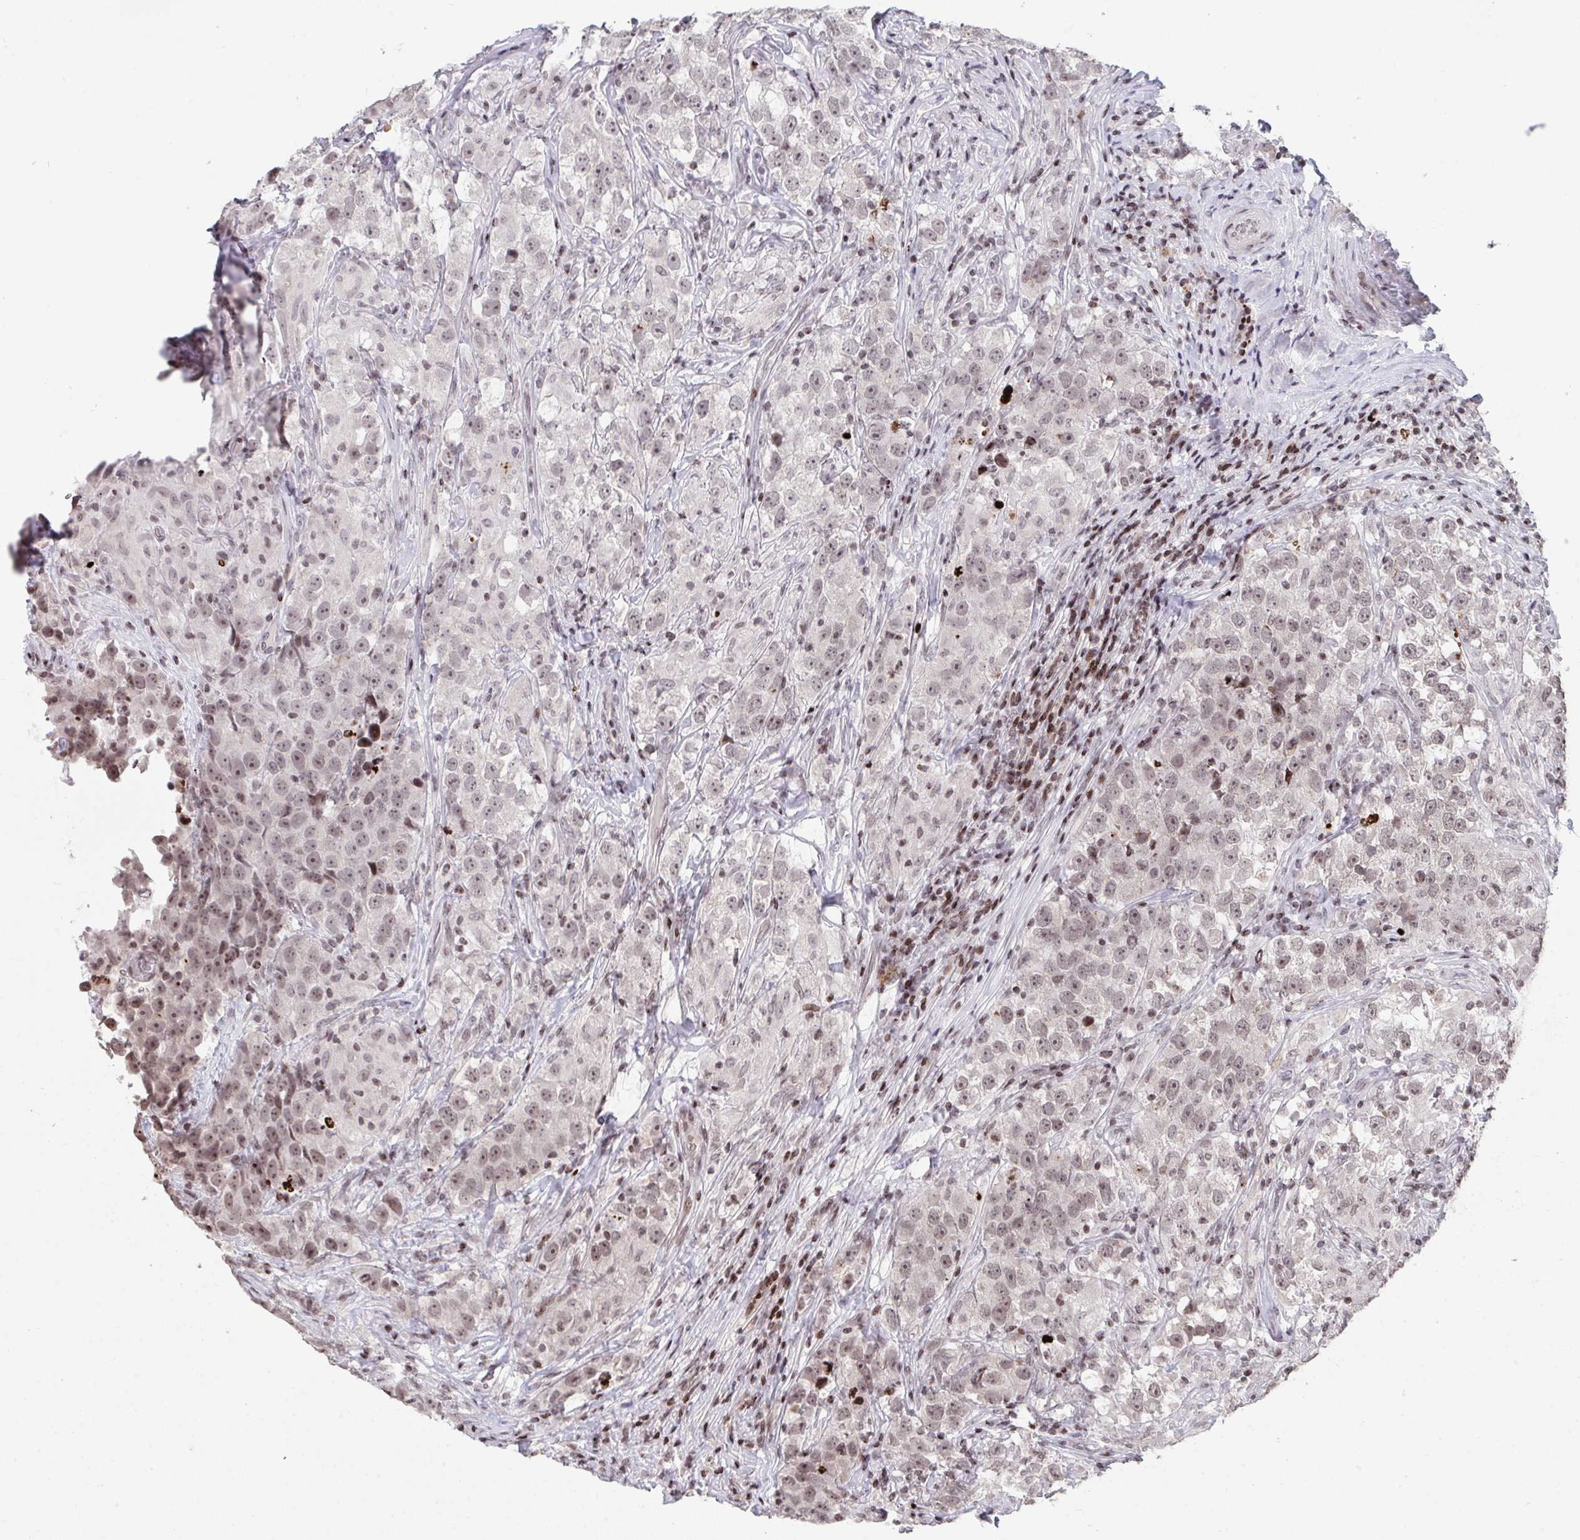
{"staining": {"intensity": "weak", "quantity": "25%-75%", "location": "nuclear"}, "tissue": "testis cancer", "cell_type": "Tumor cells", "image_type": "cancer", "snomed": [{"axis": "morphology", "description": "Seminoma, NOS"}, {"axis": "topography", "description": "Testis"}], "caption": "Protein expression analysis of testis cancer demonstrates weak nuclear expression in about 25%-75% of tumor cells.", "gene": "NIP7", "patient": {"sex": "male", "age": 46}}